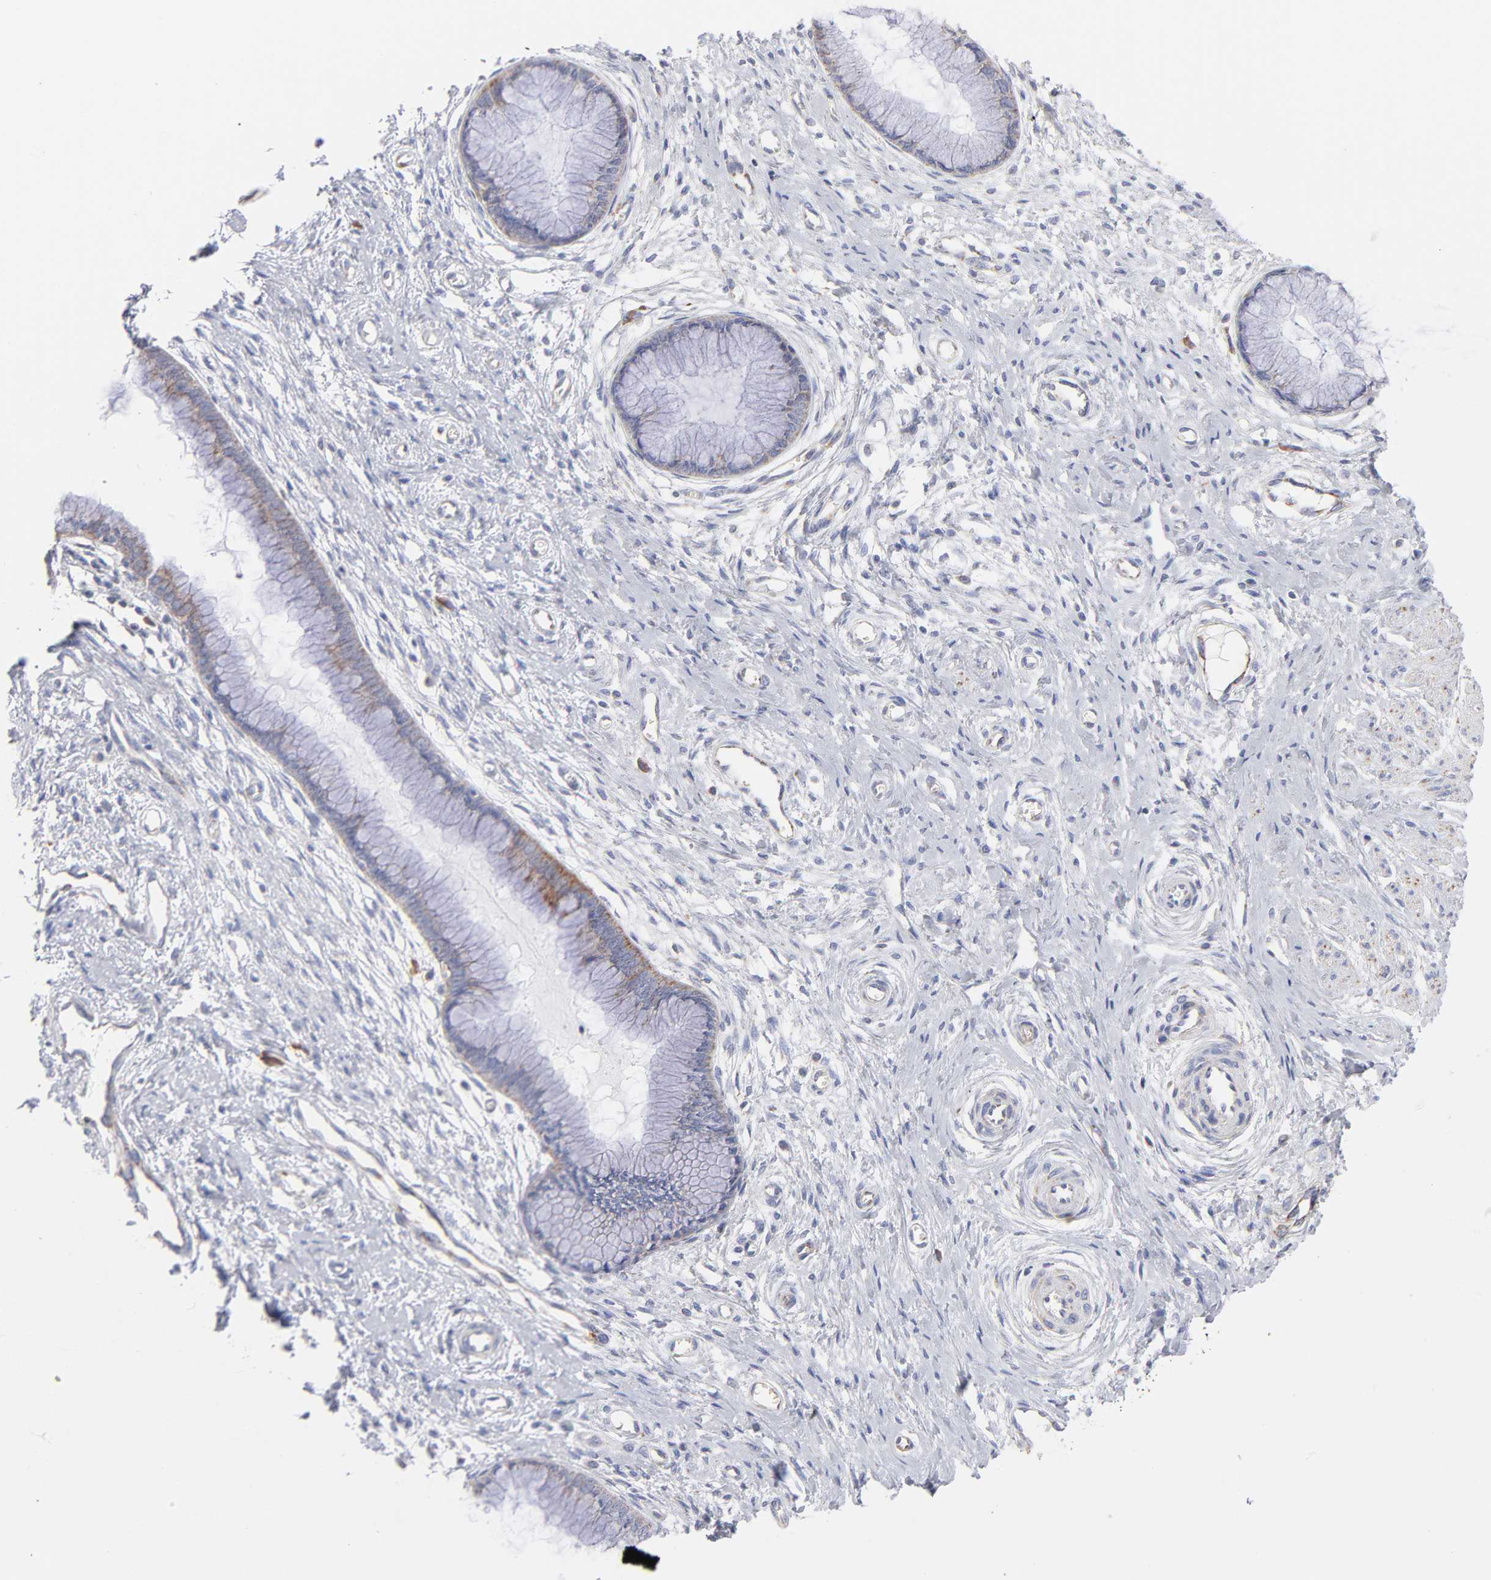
{"staining": {"intensity": "weak", "quantity": "<25%", "location": "cytoplasmic/membranous"}, "tissue": "cervix", "cell_type": "Glandular cells", "image_type": "normal", "snomed": [{"axis": "morphology", "description": "Normal tissue, NOS"}, {"axis": "topography", "description": "Cervix"}], "caption": "DAB immunohistochemical staining of unremarkable cervix shows no significant staining in glandular cells.", "gene": "TIMM8A", "patient": {"sex": "female", "age": 55}}